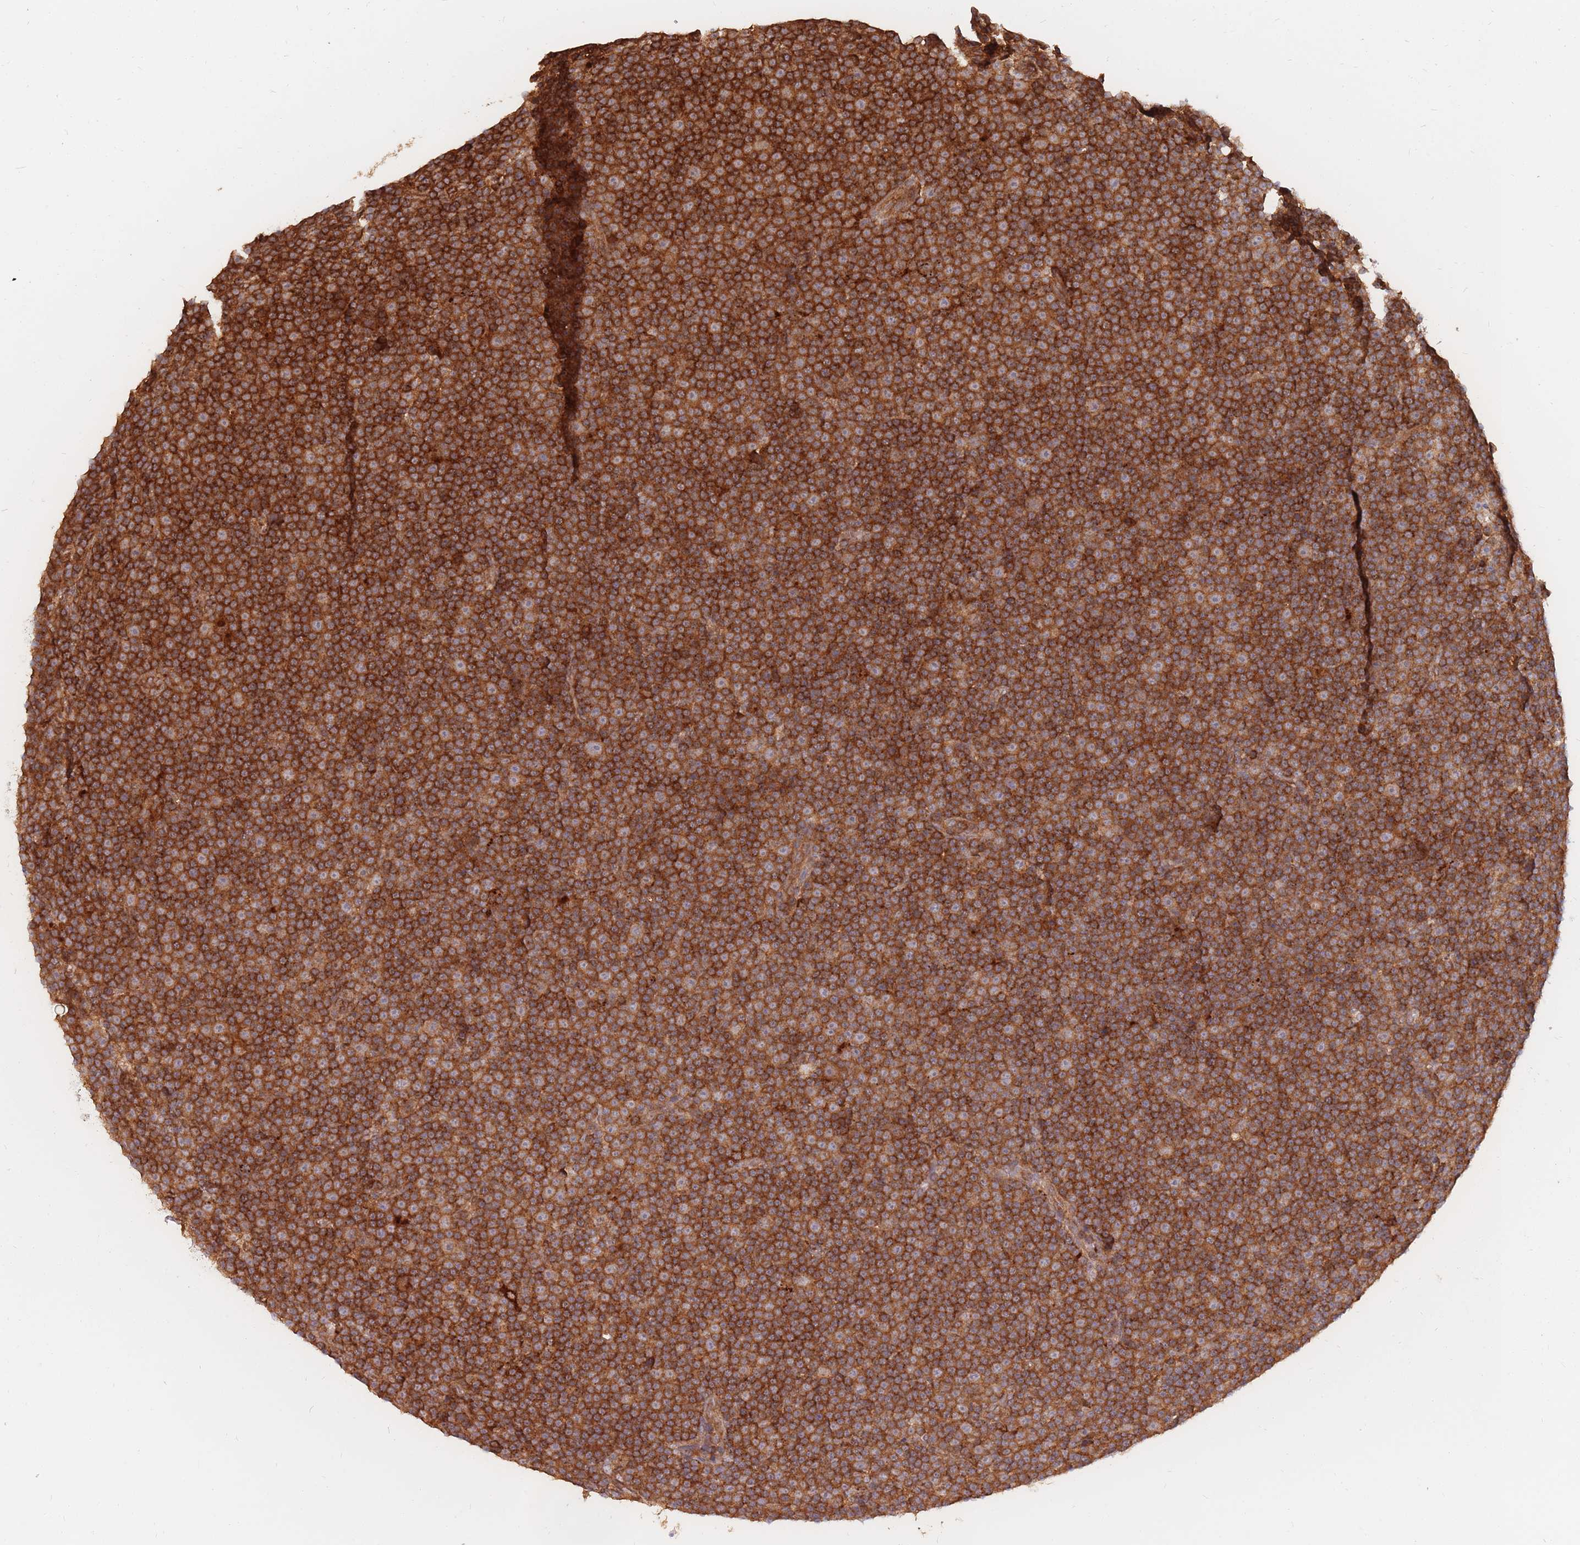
{"staining": {"intensity": "strong", "quantity": ">75%", "location": "cytoplasmic/membranous"}, "tissue": "lymphoma", "cell_type": "Tumor cells", "image_type": "cancer", "snomed": [{"axis": "morphology", "description": "Malignant lymphoma, non-Hodgkin's type, Low grade"}, {"axis": "topography", "description": "Lymph node"}], "caption": "Malignant lymphoma, non-Hodgkin's type (low-grade) stained for a protein (brown) displays strong cytoplasmic/membranous positive staining in about >75% of tumor cells.", "gene": "RASSF2", "patient": {"sex": "female", "age": 67}}